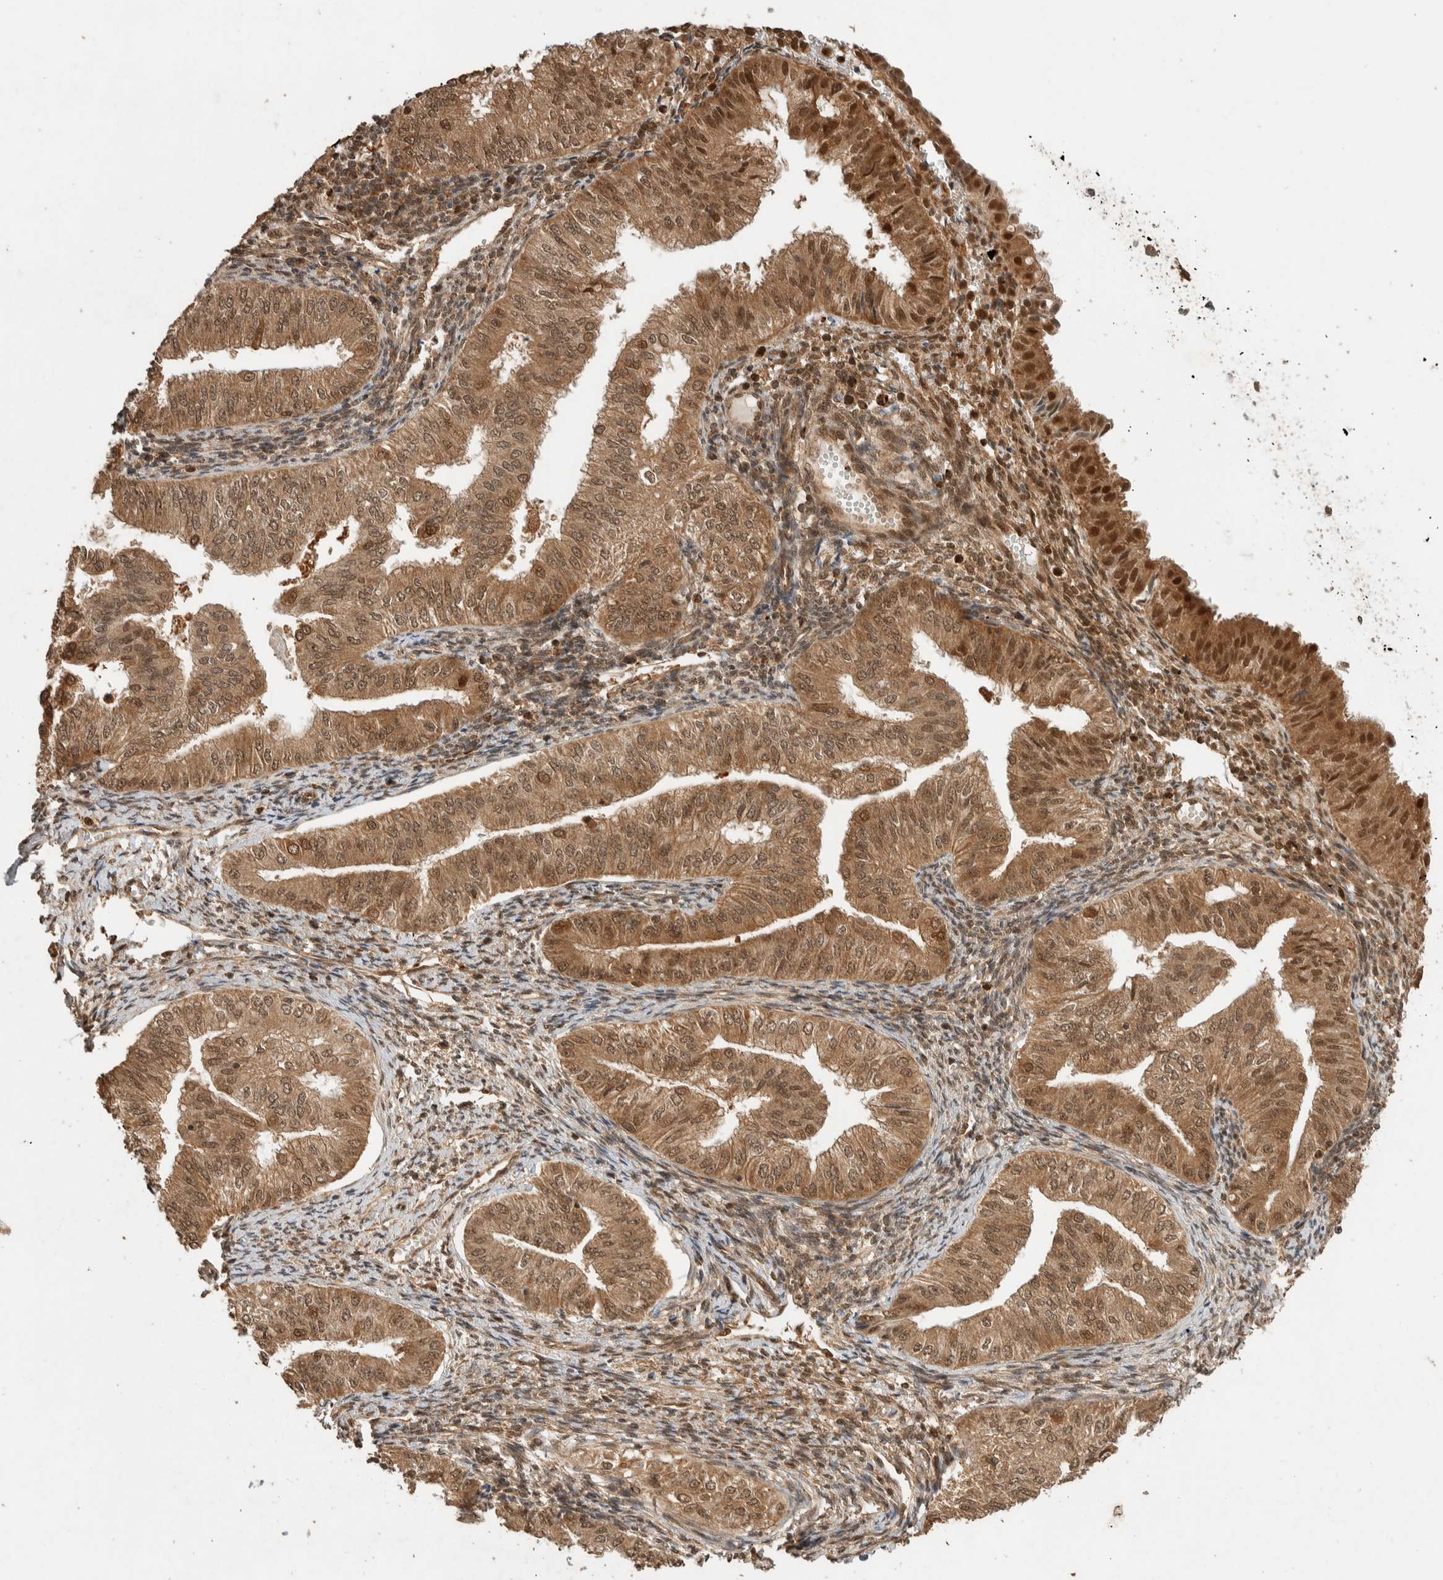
{"staining": {"intensity": "moderate", "quantity": ">75%", "location": "cytoplasmic/membranous,nuclear"}, "tissue": "endometrial cancer", "cell_type": "Tumor cells", "image_type": "cancer", "snomed": [{"axis": "morphology", "description": "Normal tissue, NOS"}, {"axis": "morphology", "description": "Adenocarcinoma, NOS"}, {"axis": "topography", "description": "Endometrium"}], "caption": "Immunohistochemical staining of human endometrial cancer displays moderate cytoplasmic/membranous and nuclear protein positivity in about >75% of tumor cells.", "gene": "ZBTB2", "patient": {"sex": "female", "age": 53}}